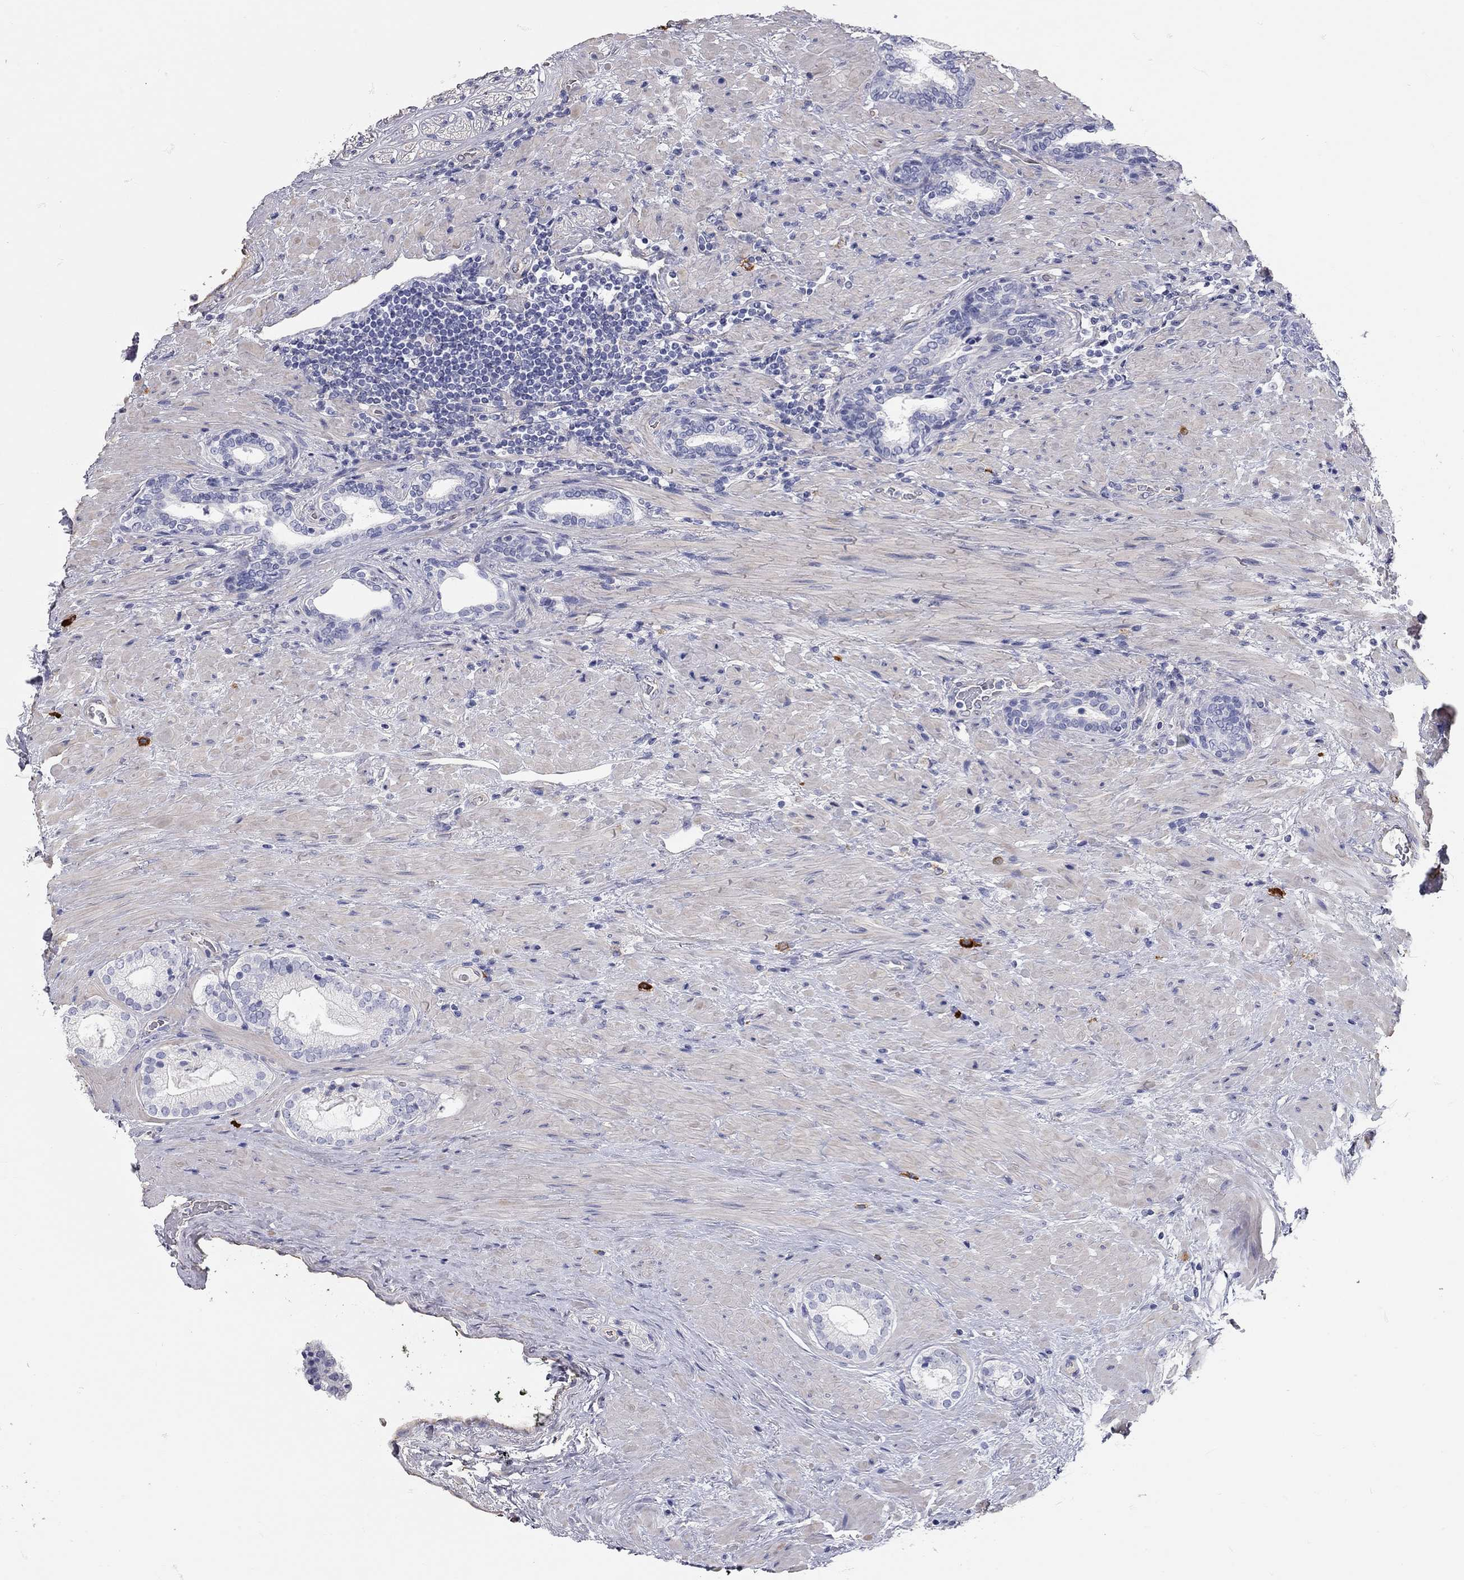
{"staining": {"intensity": "negative", "quantity": "none", "location": "none"}, "tissue": "prostate cancer", "cell_type": "Tumor cells", "image_type": "cancer", "snomed": [{"axis": "morphology", "description": "Adenocarcinoma, Low grade"}, {"axis": "topography", "description": "Prostate and seminal vesicle, NOS"}], "caption": "An immunohistochemistry photomicrograph of prostate cancer (adenocarcinoma (low-grade)) is shown. There is no staining in tumor cells of prostate cancer (adenocarcinoma (low-grade)). (DAB immunohistochemistry (IHC) with hematoxylin counter stain).", "gene": "C10orf90", "patient": {"sex": "male", "age": 61}}